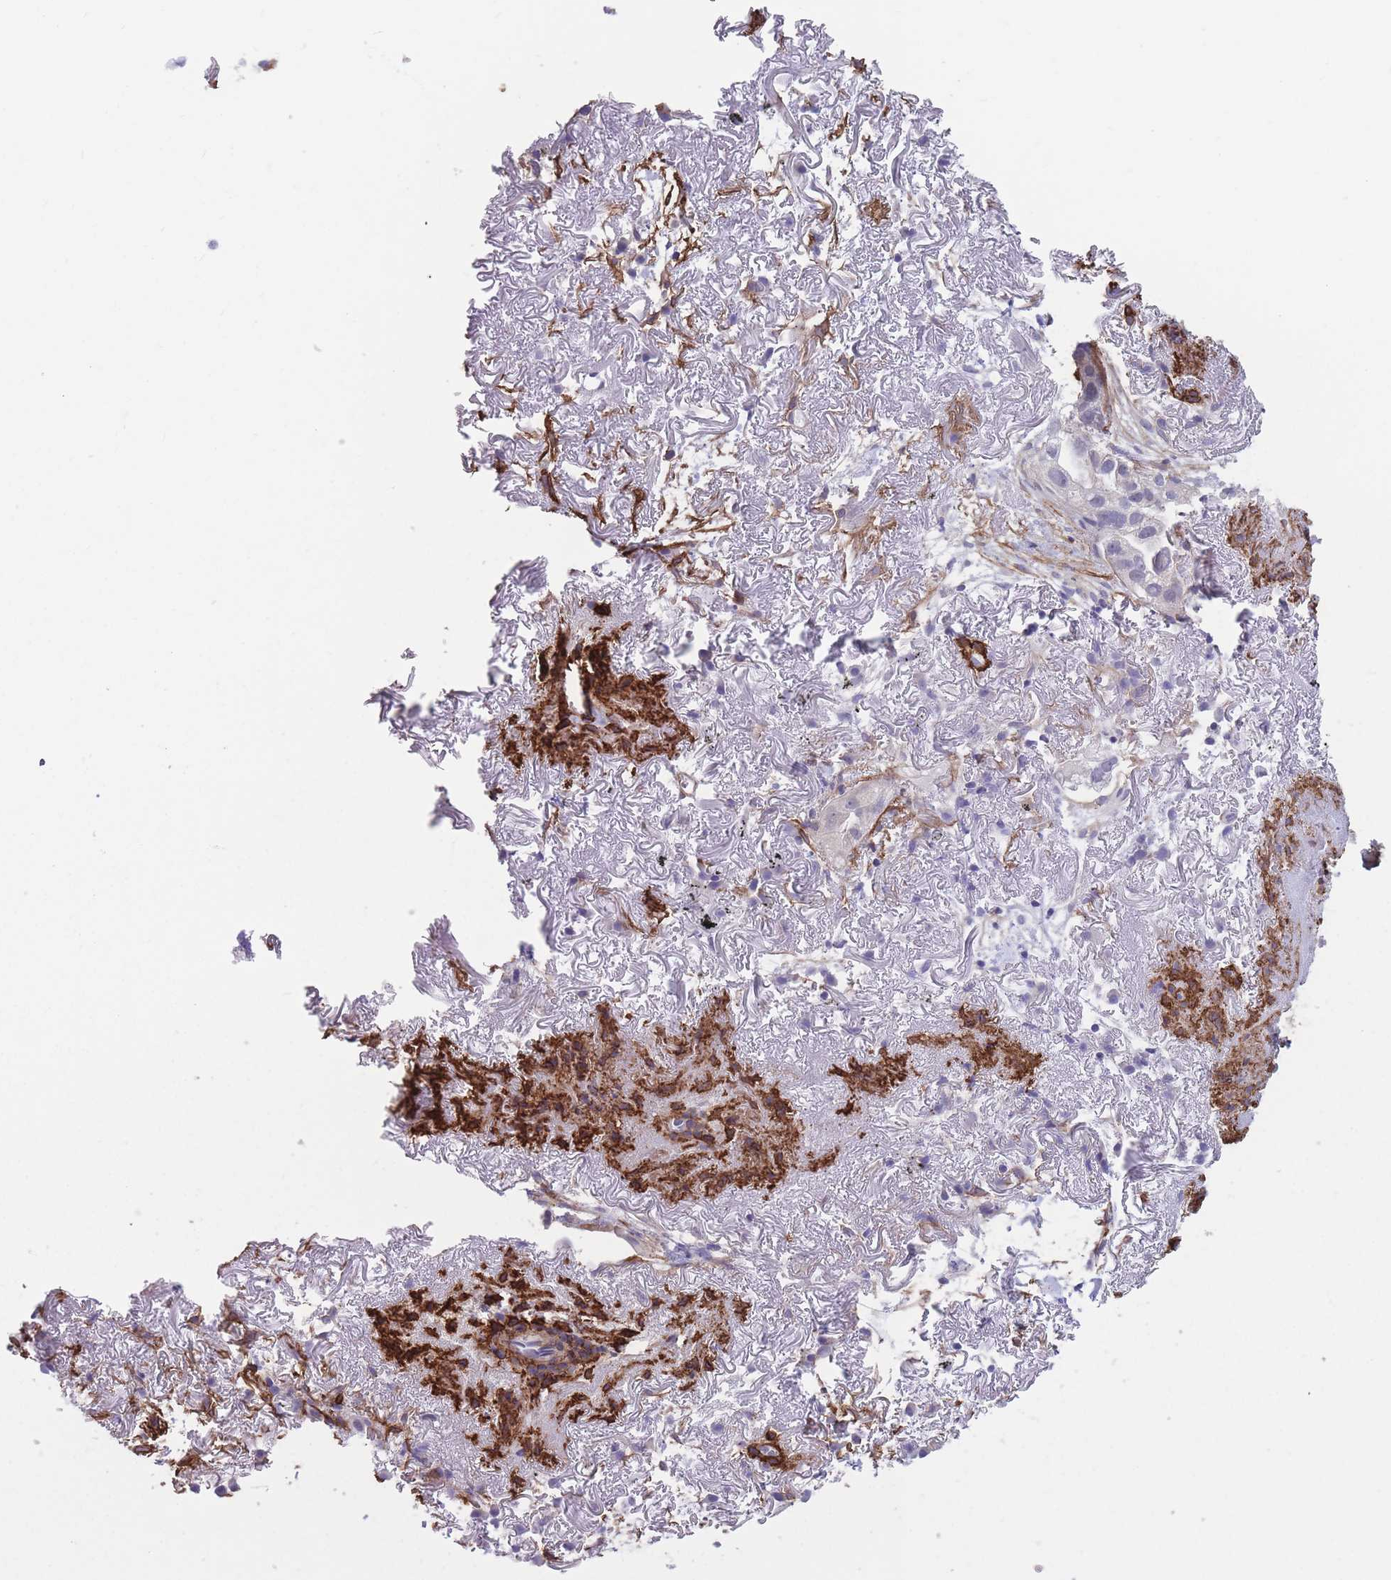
{"staining": {"intensity": "negative", "quantity": "none", "location": "none"}, "tissue": "lung cancer", "cell_type": "Tumor cells", "image_type": "cancer", "snomed": [{"axis": "morphology", "description": "Adenocarcinoma, NOS"}, {"axis": "topography", "description": "Lung"}], "caption": "An immunohistochemistry histopathology image of lung adenocarcinoma is shown. There is no staining in tumor cells of lung adenocarcinoma.", "gene": "DPYD", "patient": {"sex": "female", "age": 69}}